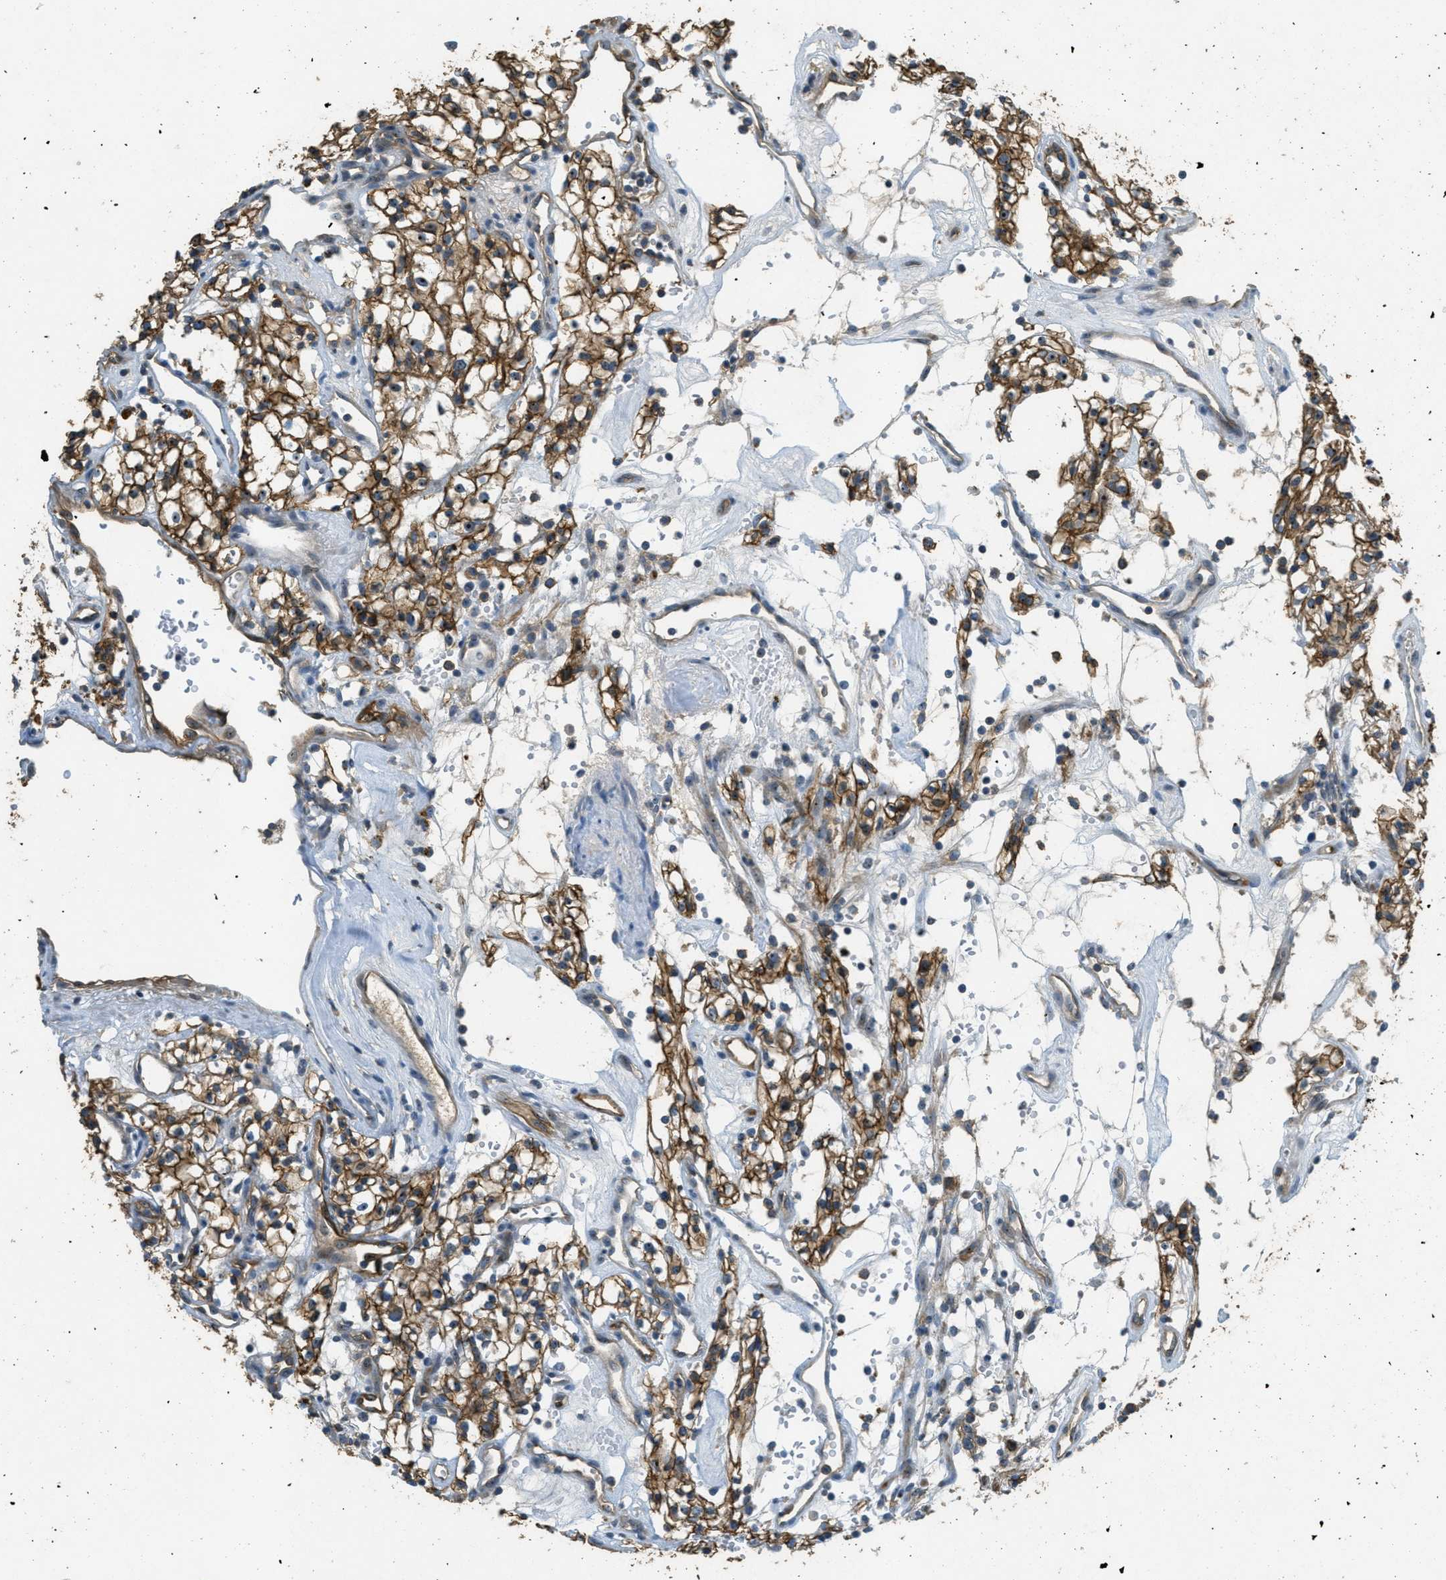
{"staining": {"intensity": "strong", "quantity": ">75%", "location": "cytoplasmic/membranous,nuclear"}, "tissue": "renal cancer", "cell_type": "Tumor cells", "image_type": "cancer", "snomed": [{"axis": "morphology", "description": "Adenocarcinoma, NOS"}, {"axis": "topography", "description": "Kidney"}], "caption": "Human renal cancer (adenocarcinoma) stained with a protein marker demonstrates strong staining in tumor cells.", "gene": "OSMR", "patient": {"sex": "male", "age": 59}}